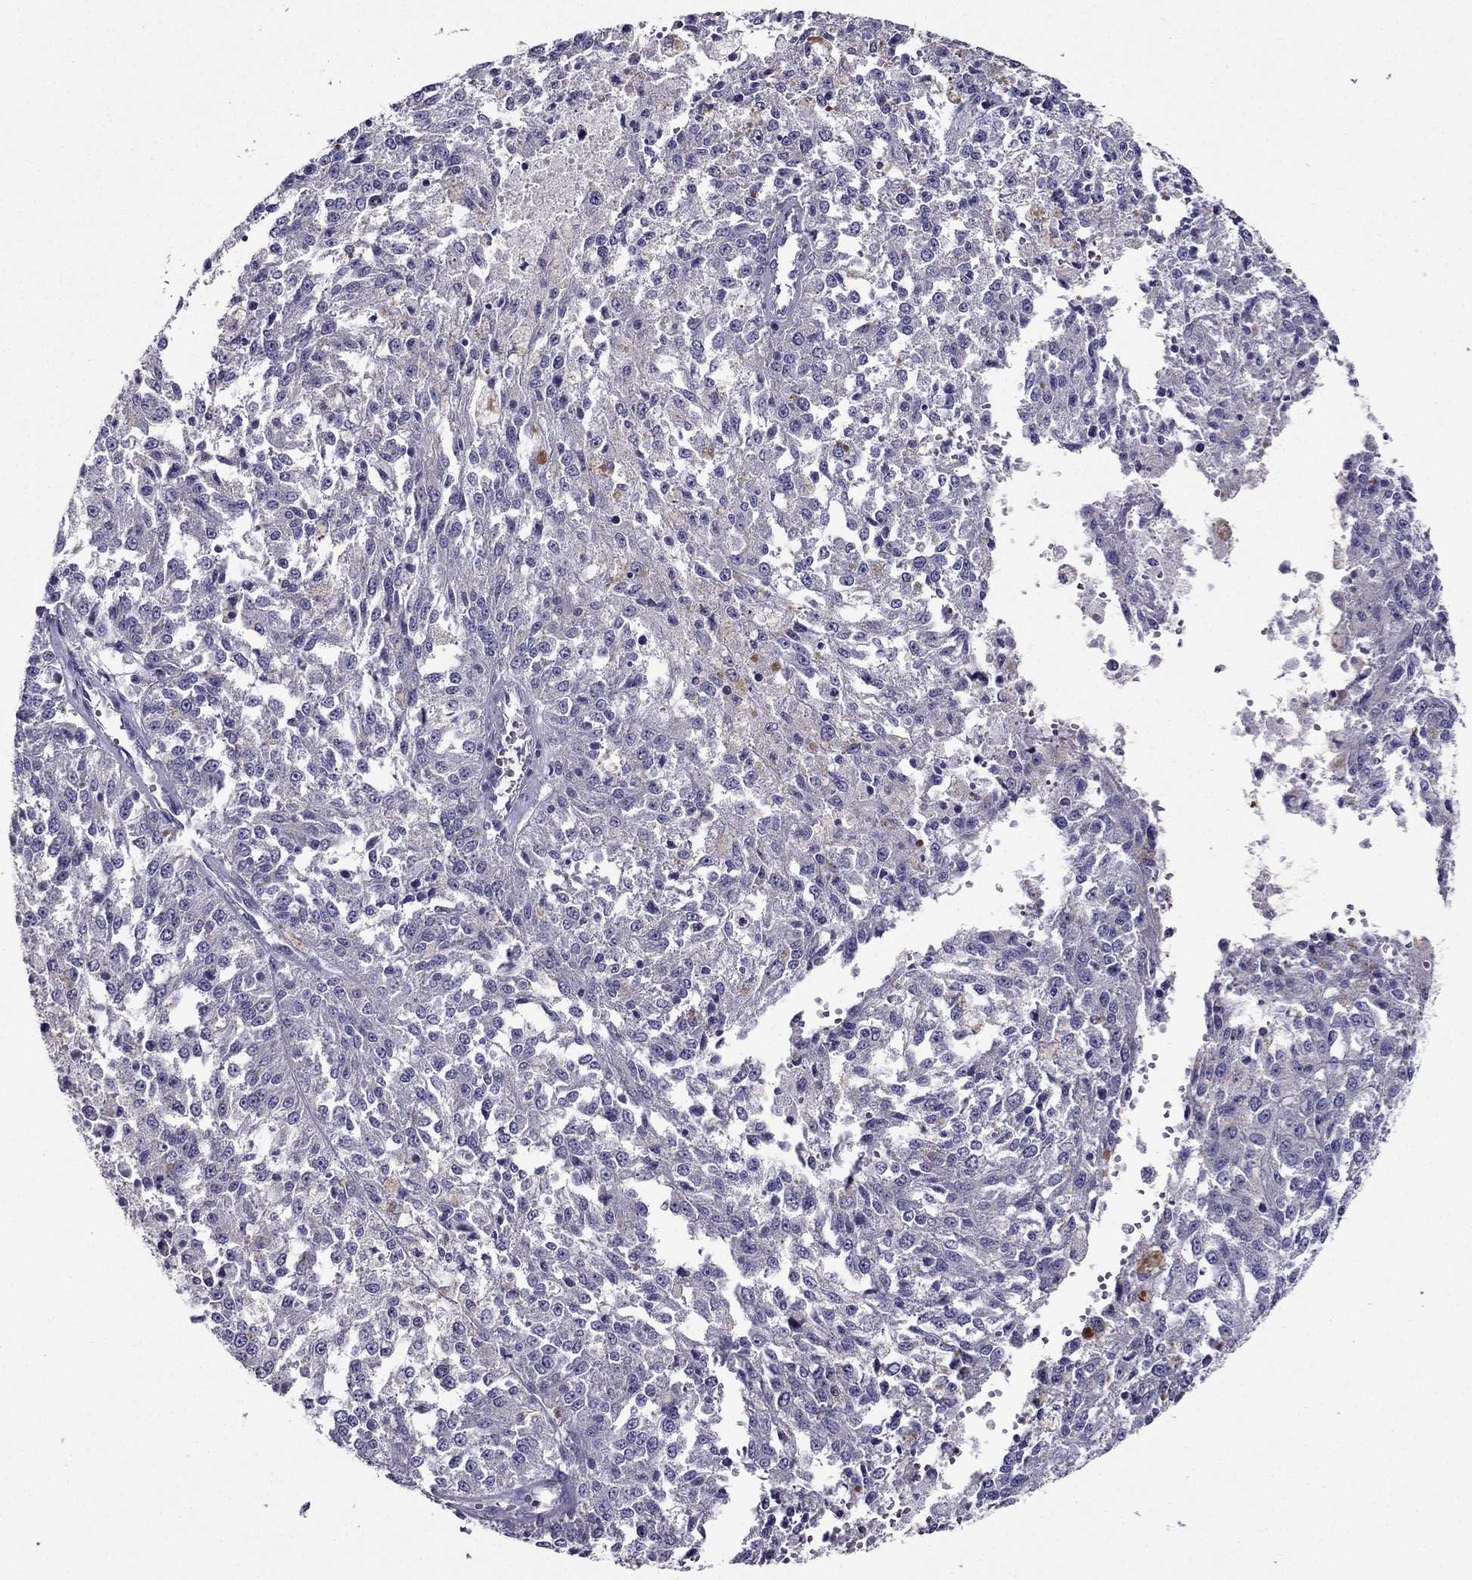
{"staining": {"intensity": "negative", "quantity": "none", "location": "none"}, "tissue": "melanoma", "cell_type": "Tumor cells", "image_type": "cancer", "snomed": [{"axis": "morphology", "description": "Malignant melanoma, Metastatic site"}, {"axis": "topography", "description": "Lymph node"}], "caption": "Image shows no significant protein positivity in tumor cells of melanoma.", "gene": "AAK1", "patient": {"sex": "female", "age": 64}}